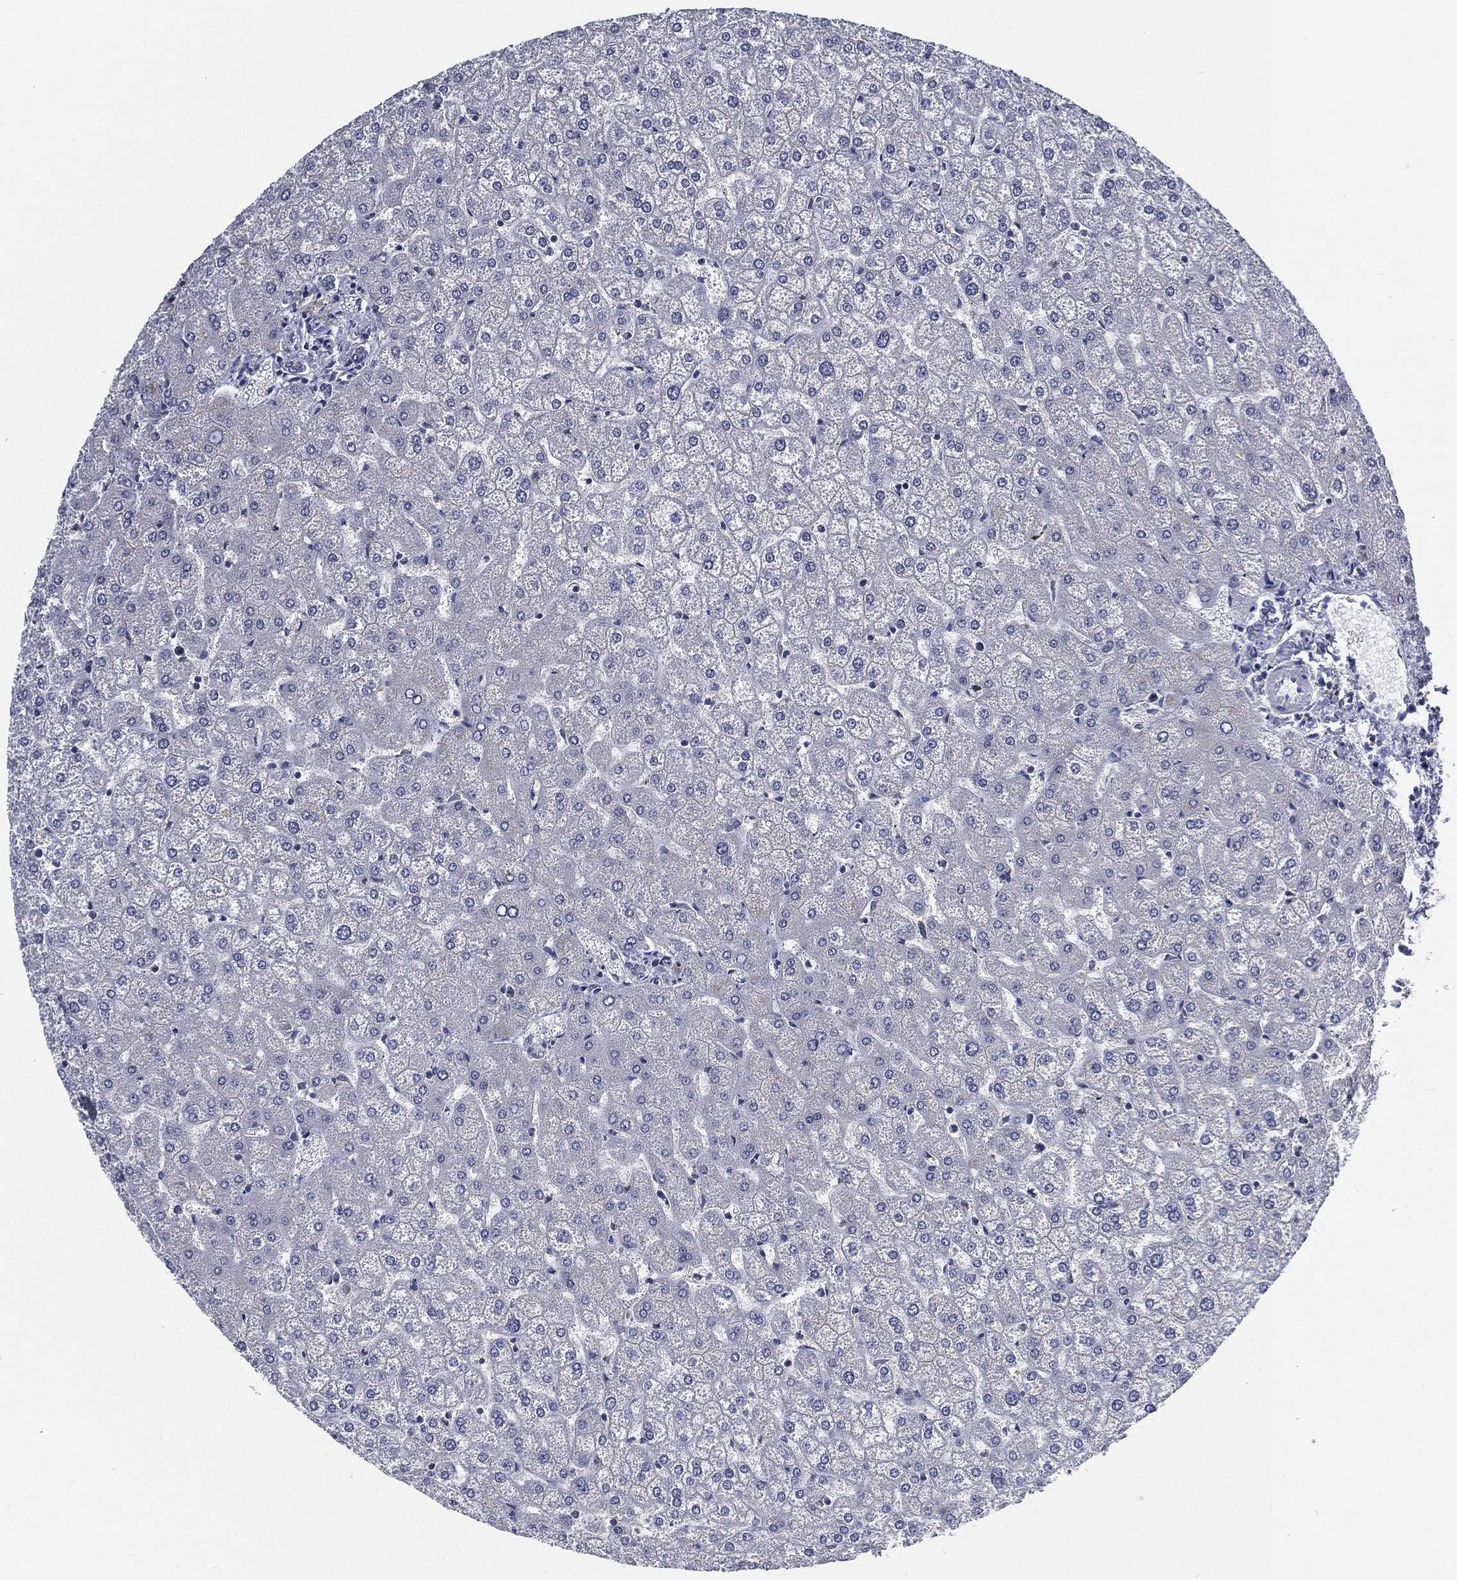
{"staining": {"intensity": "negative", "quantity": "none", "location": "none"}, "tissue": "liver", "cell_type": "Cholangiocytes", "image_type": "normal", "snomed": [{"axis": "morphology", "description": "Normal tissue, NOS"}, {"axis": "topography", "description": "Liver"}], "caption": "Cholangiocytes show no significant protein positivity in unremarkable liver.", "gene": "IL2RG", "patient": {"sex": "female", "age": 32}}